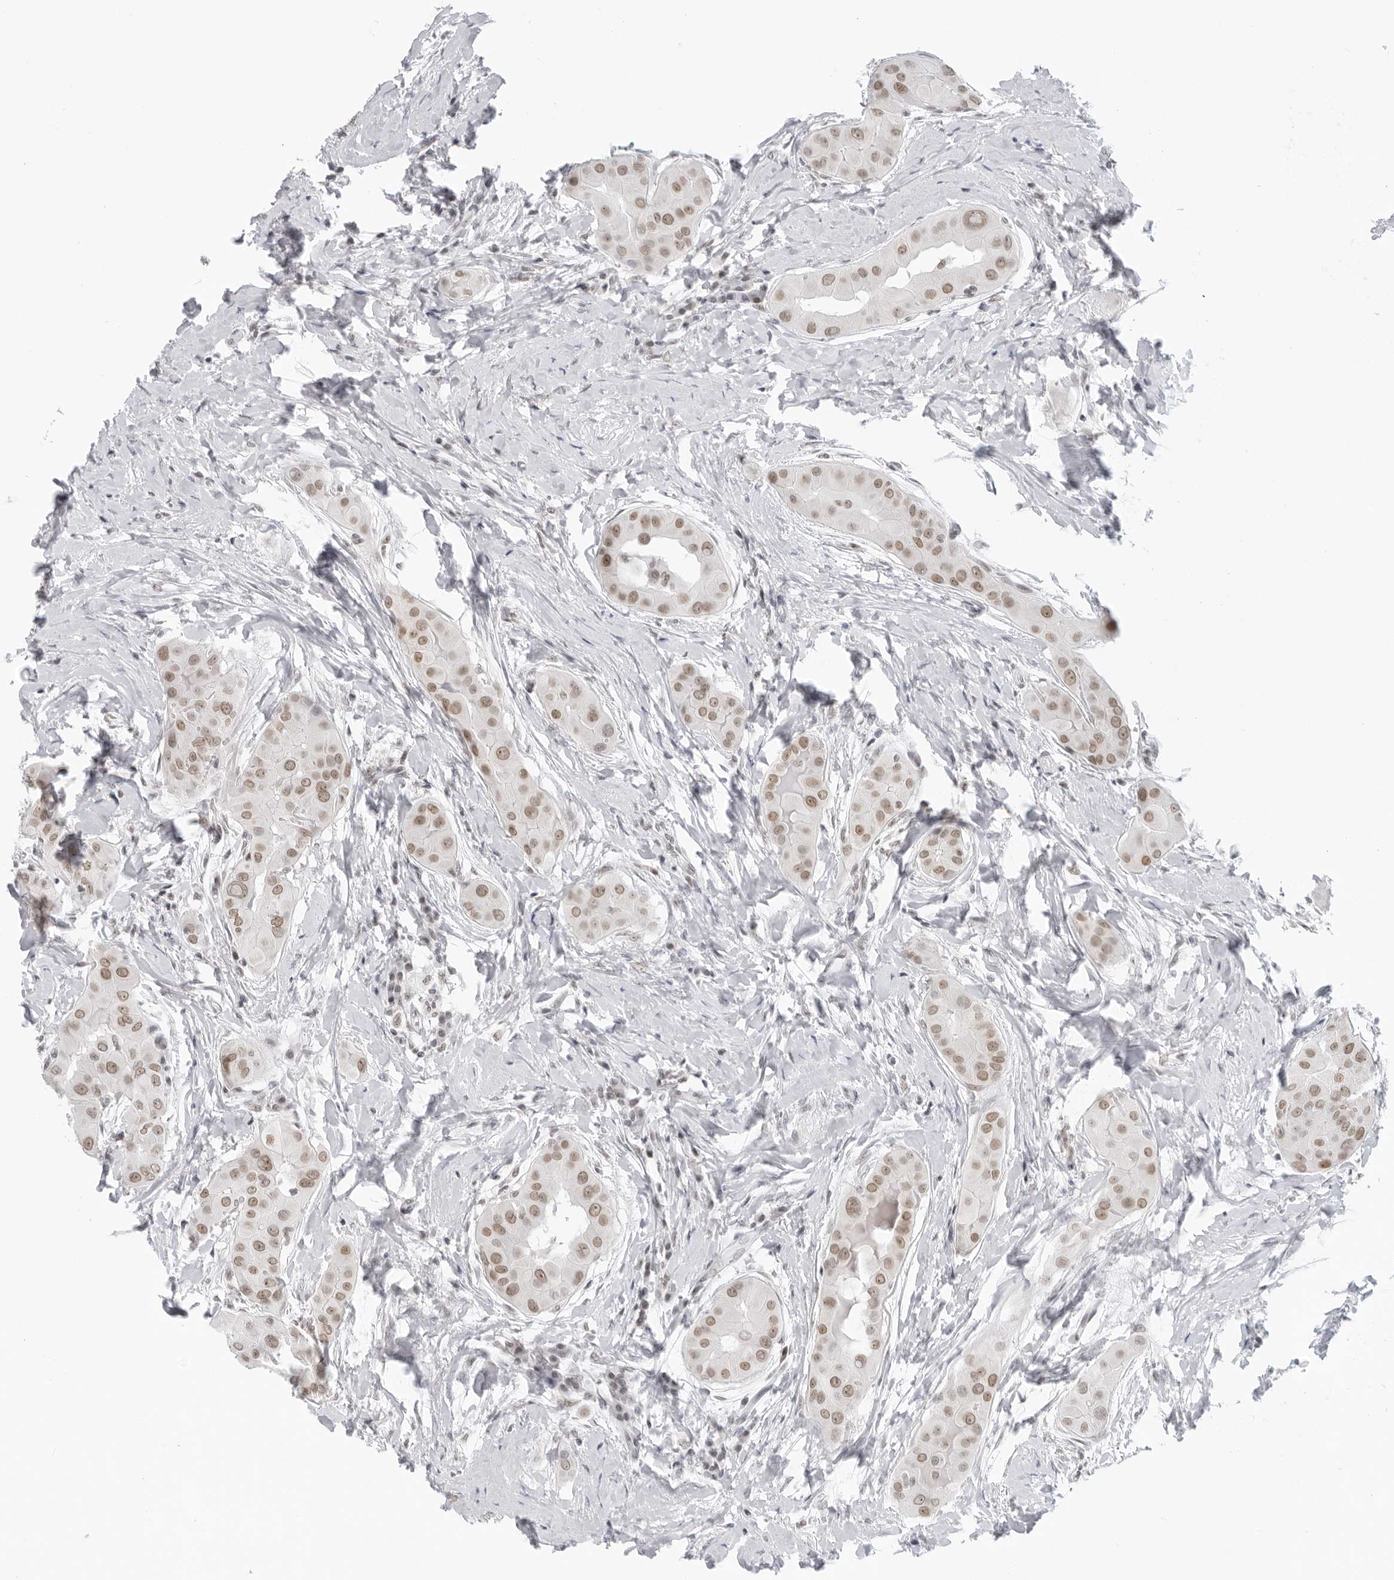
{"staining": {"intensity": "moderate", "quantity": ">75%", "location": "nuclear"}, "tissue": "thyroid cancer", "cell_type": "Tumor cells", "image_type": "cancer", "snomed": [{"axis": "morphology", "description": "Papillary adenocarcinoma, NOS"}, {"axis": "topography", "description": "Thyroid gland"}], "caption": "Immunohistochemistry photomicrograph of human papillary adenocarcinoma (thyroid) stained for a protein (brown), which displays medium levels of moderate nuclear positivity in approximately >75% of tumor cells.", "gene": "FOXK2", "patient": {"sex": "male", "age": 33}}